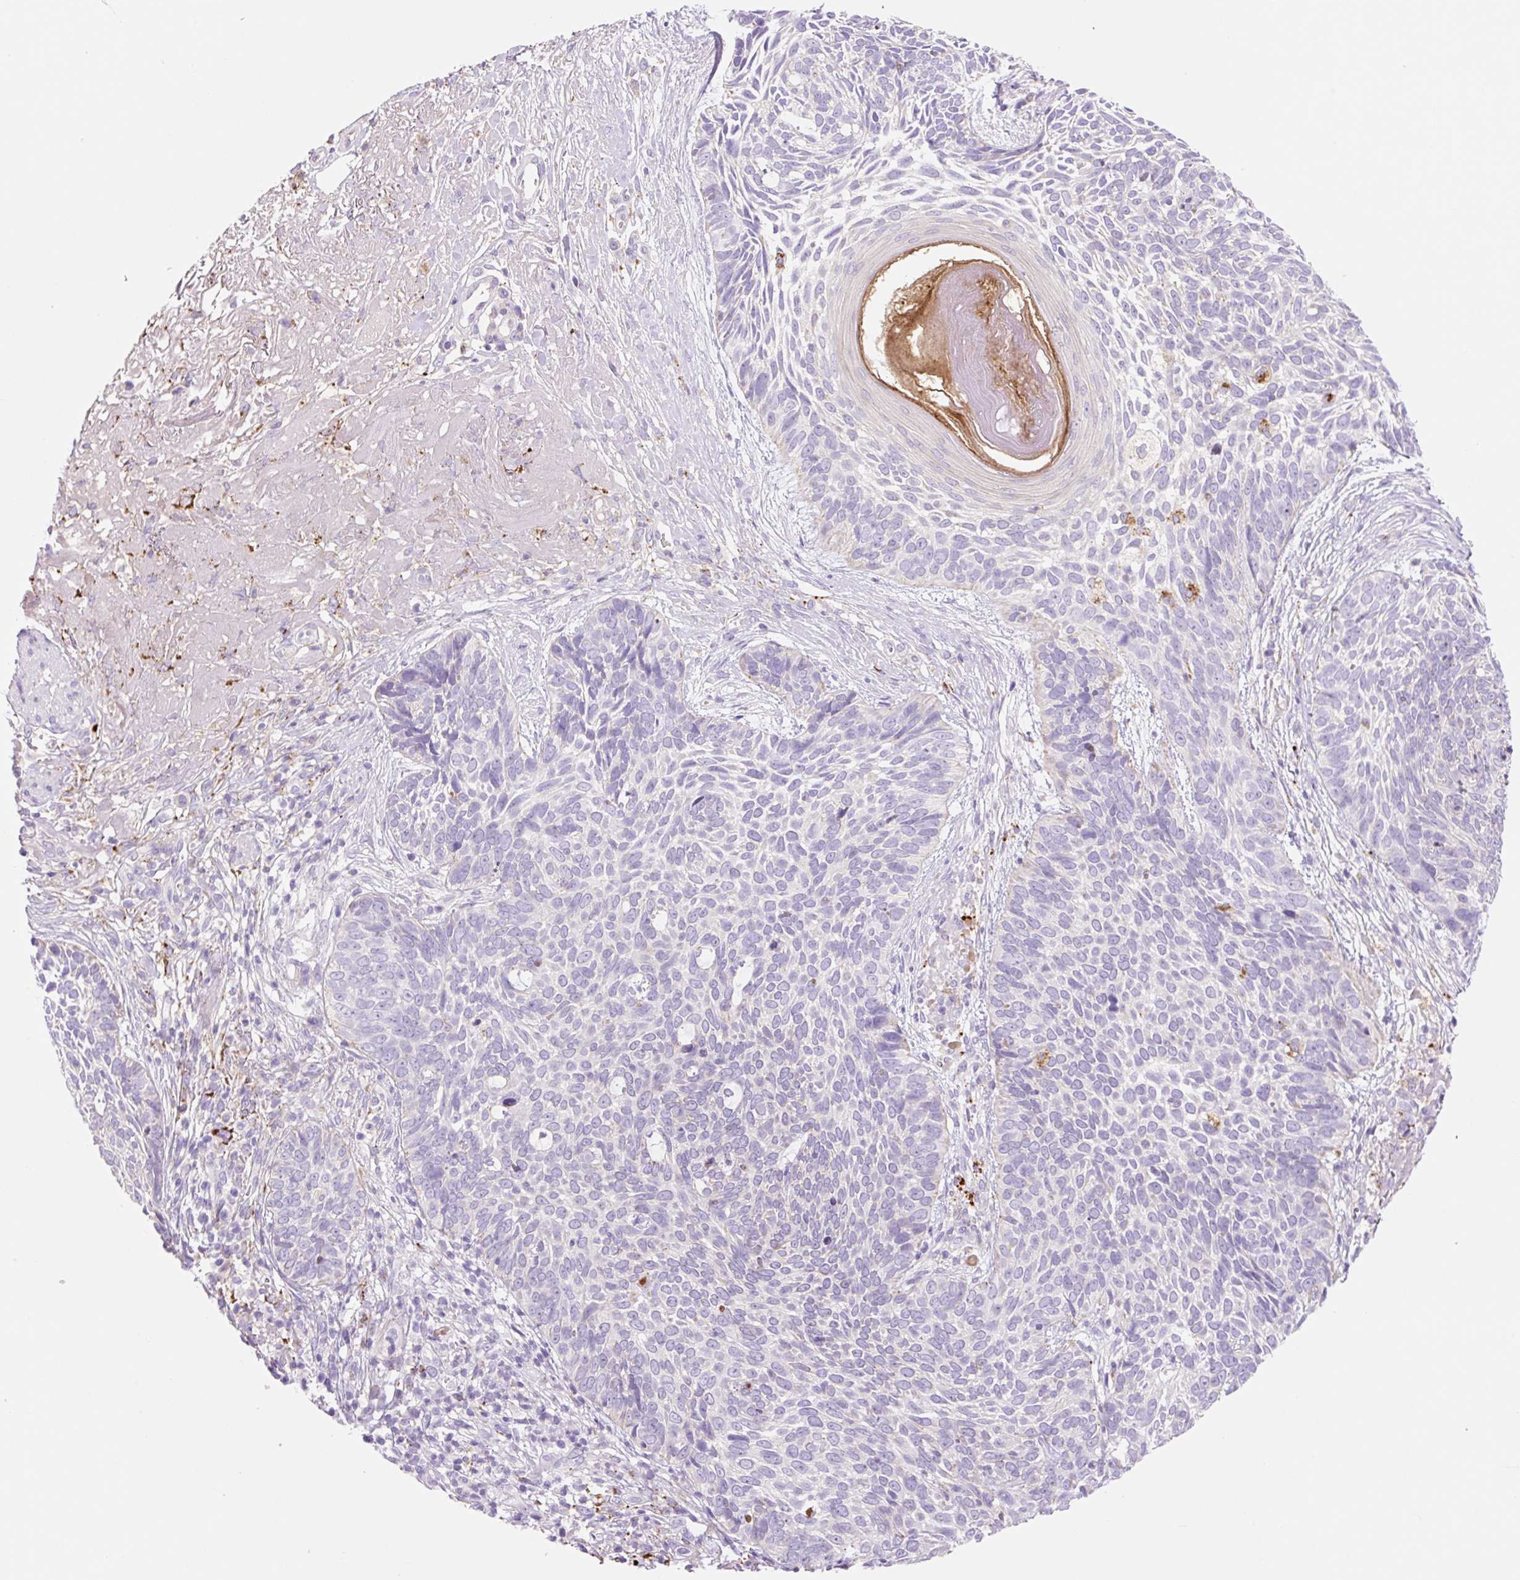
{"staining": {"intensity": "negative", "quantity": "none", "location": "none"}, "tissue": "skin cancer", "cell_type": "Tumor cells", "image_type": "cancer", "snomed": [{"axis": "morphology", "description": "Basal cell carcinoma"}, {"axis": "topography", "description": "Skin"}, {"axis": "topography", "description": "Skin of face"}], "caption": "High power microscopy photomicrograph of an immunohistochemistry image of skin cancer, revealing no significant expression in tumor cells.", "gene": "HEXA", "patient": {"sex": "female", "age": 95}}